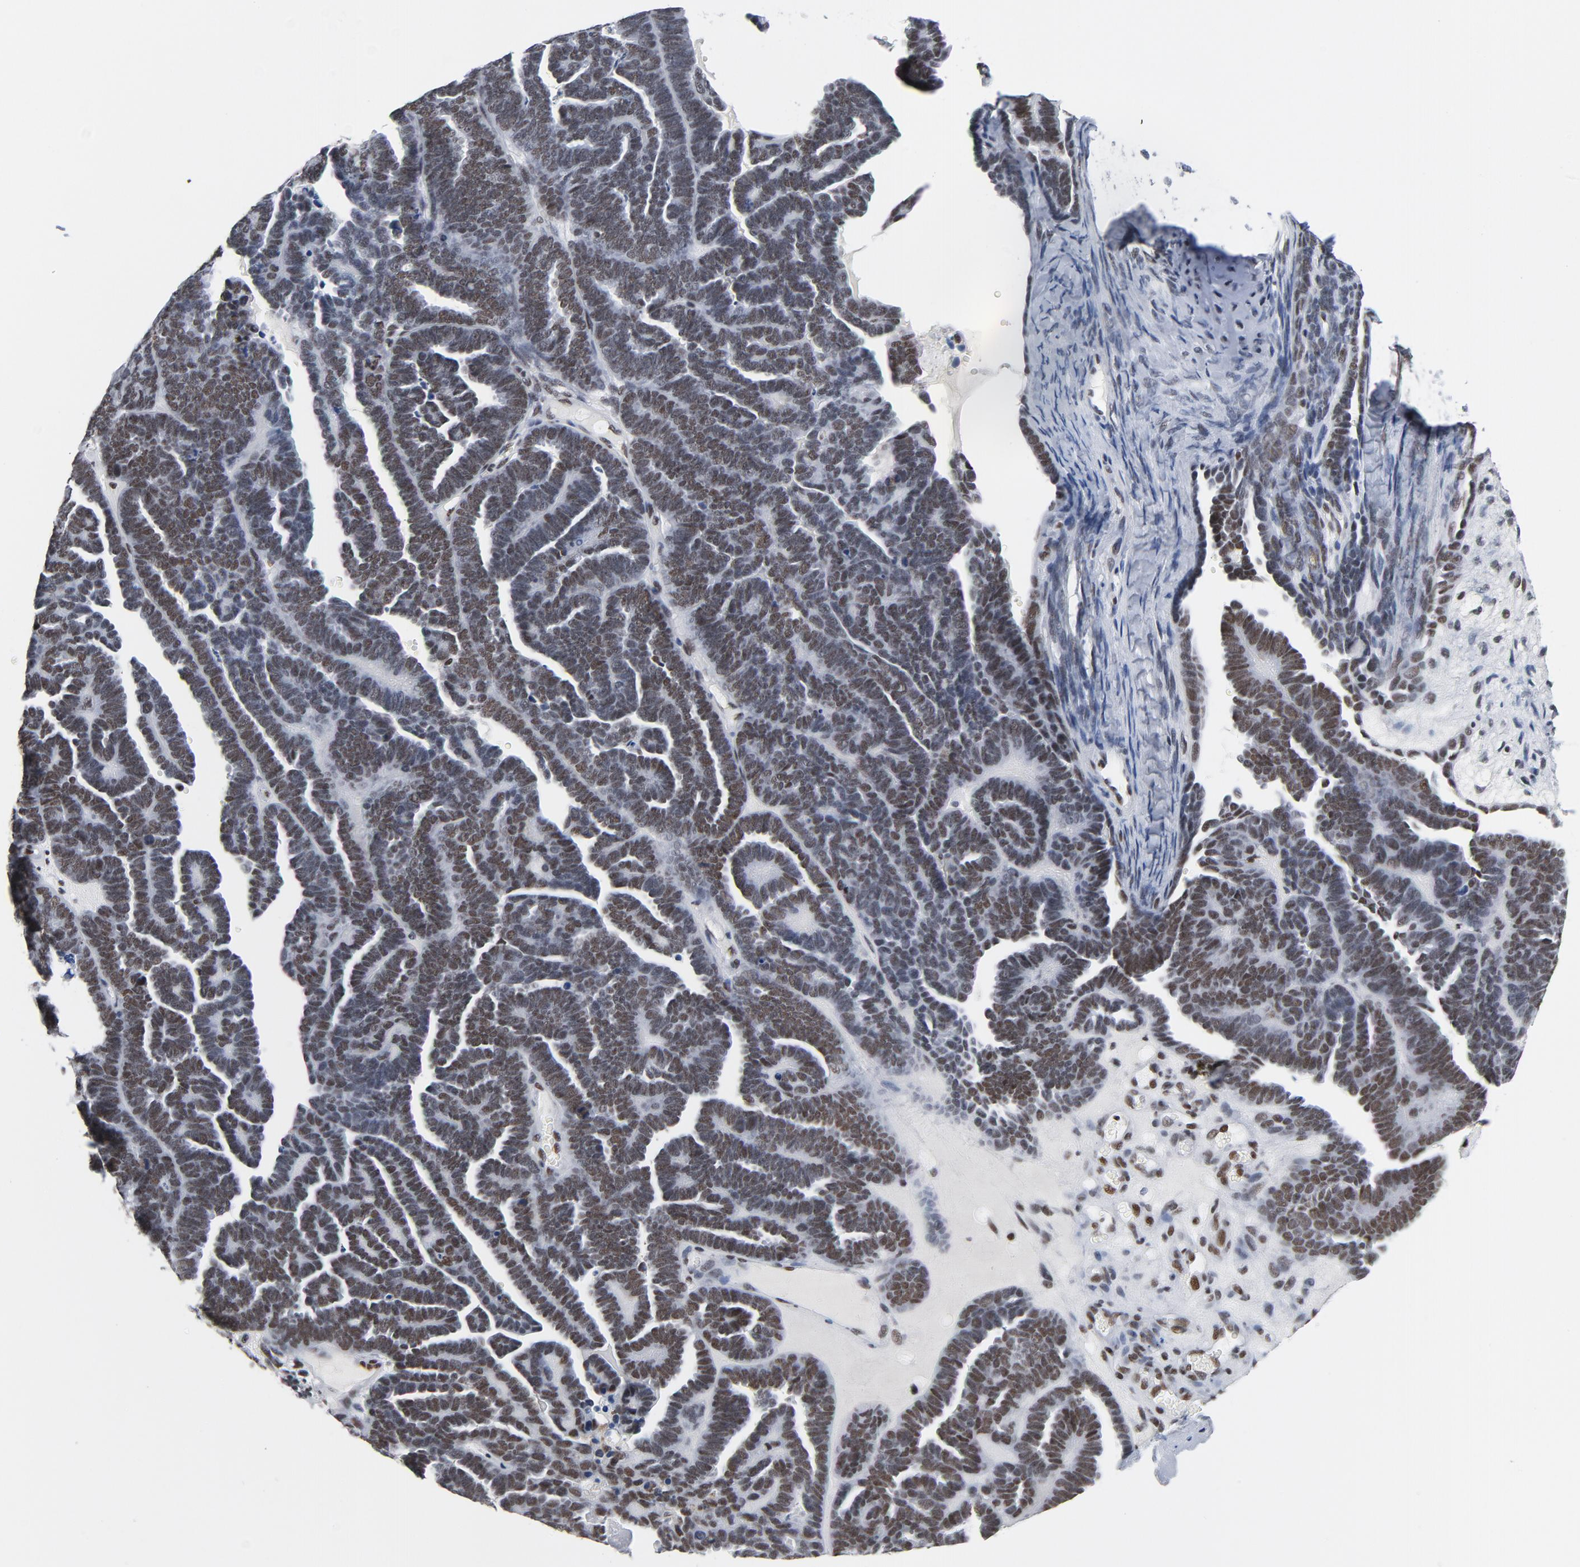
{"staining": {"intensity": "moderate", "quantity": ">75%", "location": "nuclear"}, "tissue": "endometrial cancer", "cell_type": "Tumor cells", "image_type": "cancer", "snomed": [{"axis": "morphology", "description": "Neoplasm, malignant, NOS"}, {"axis": "topography", "description": "Endometrium"}], "caption": "The image displays a brown stain indicating the presence of a protein in the nuclear of tumor cells in endometrial cancer (neoplasm (malignant)).", "gene": "CSTF2", "patient": {"sex": "female", "age": 74}}